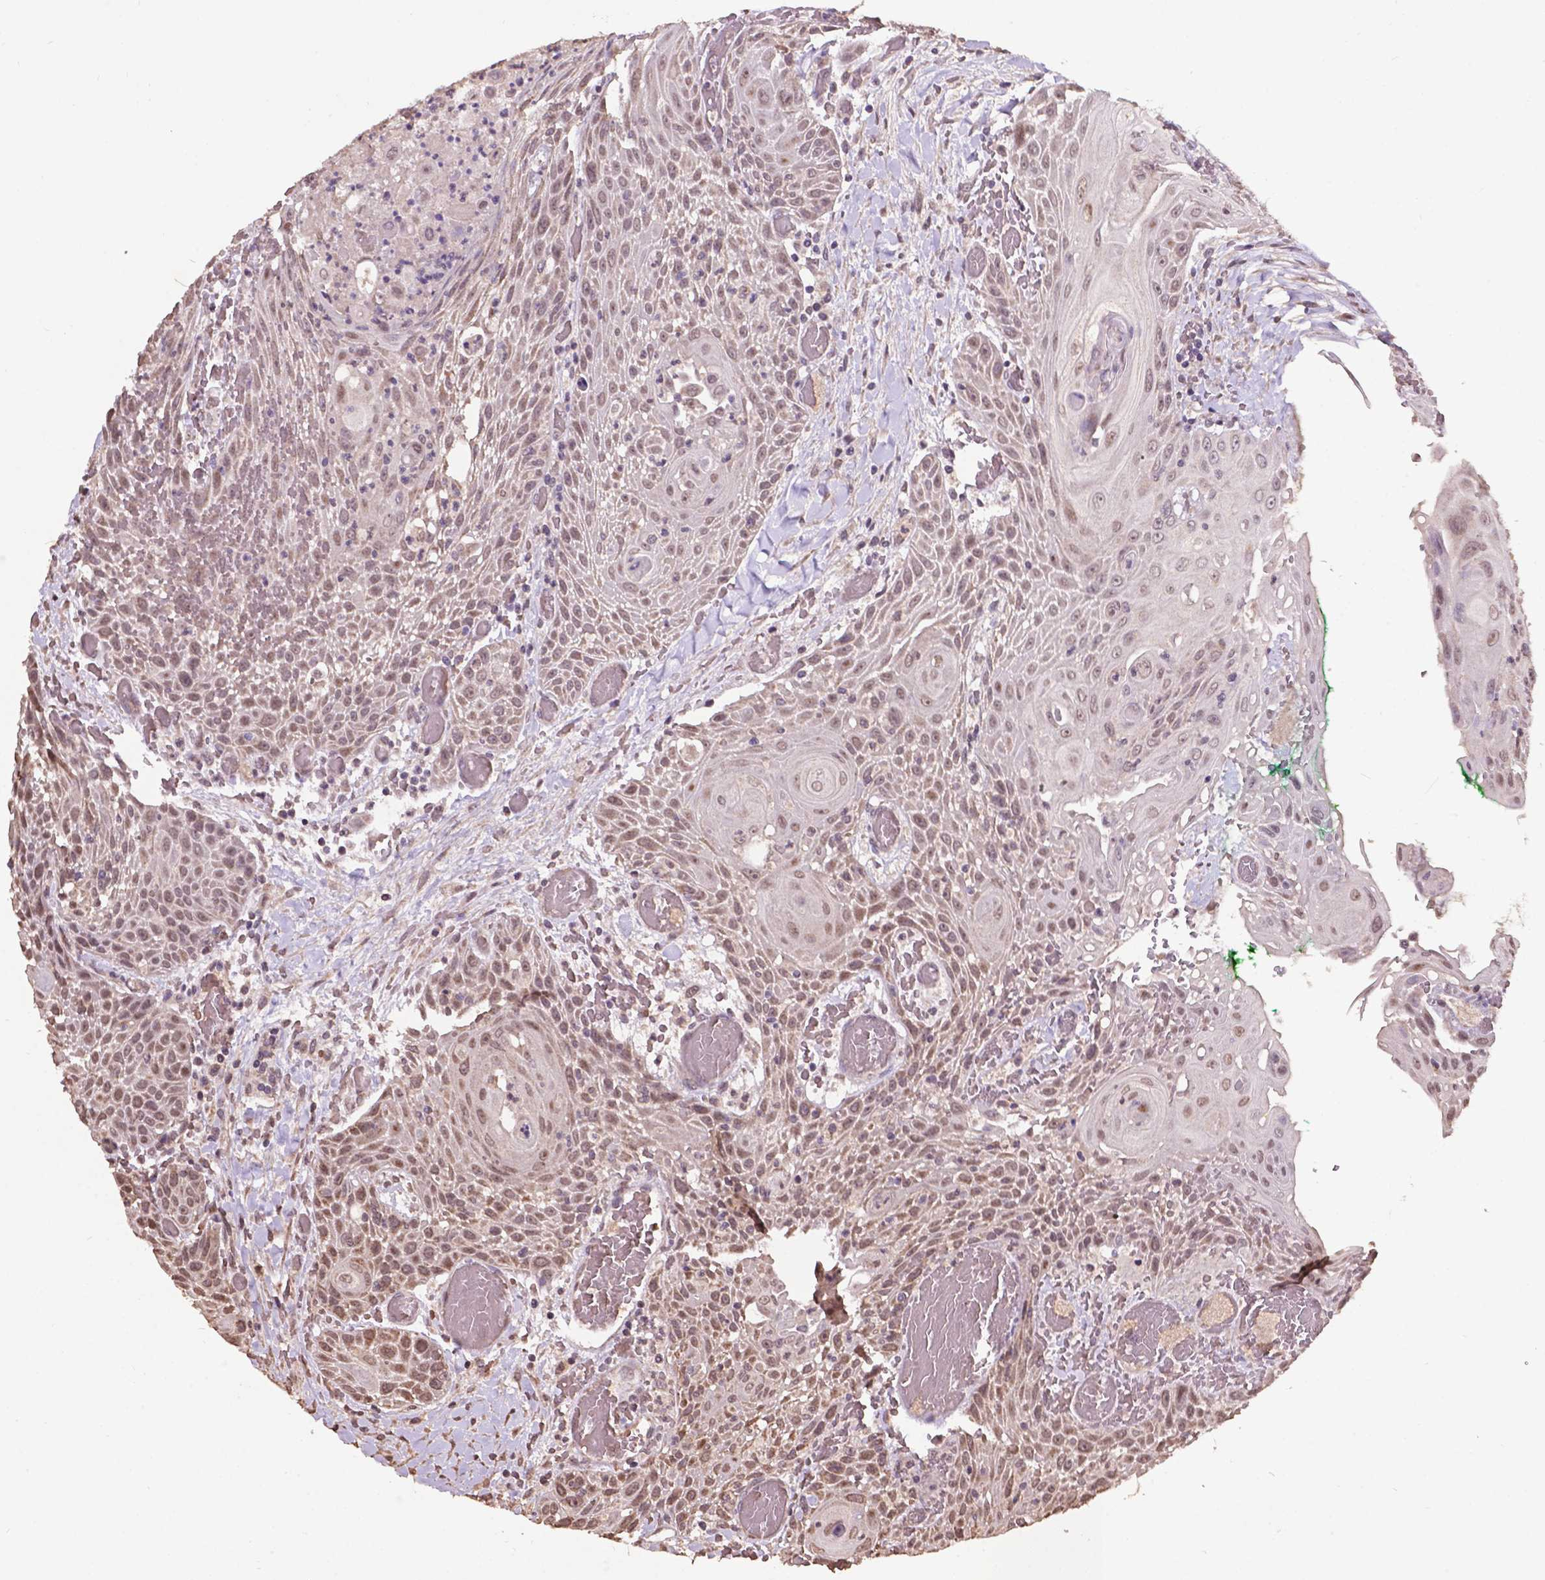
{"staining": {"intensity": "weak", "quantity": "25%-75%", "location": "cytoplasmic/membranous,nuclear"}, "tissue": "head and neck cancer", "cell_type": "Tumor cells", "image_type": "cancer", "snomed": [{"axis": "morphology", "description": "Squamous cell carcinoma, NOS"}, {"axis": "topography", "description": "Head-Neck"}], "caption": "Protein analysis of head and neck cancer tissue displays weak cytoplasmic/membranous and nuclear positivity in about 25%-75% of tumor cells.", "gene": "GLRA2", "patient": {"sex": "male", "age": 69}}